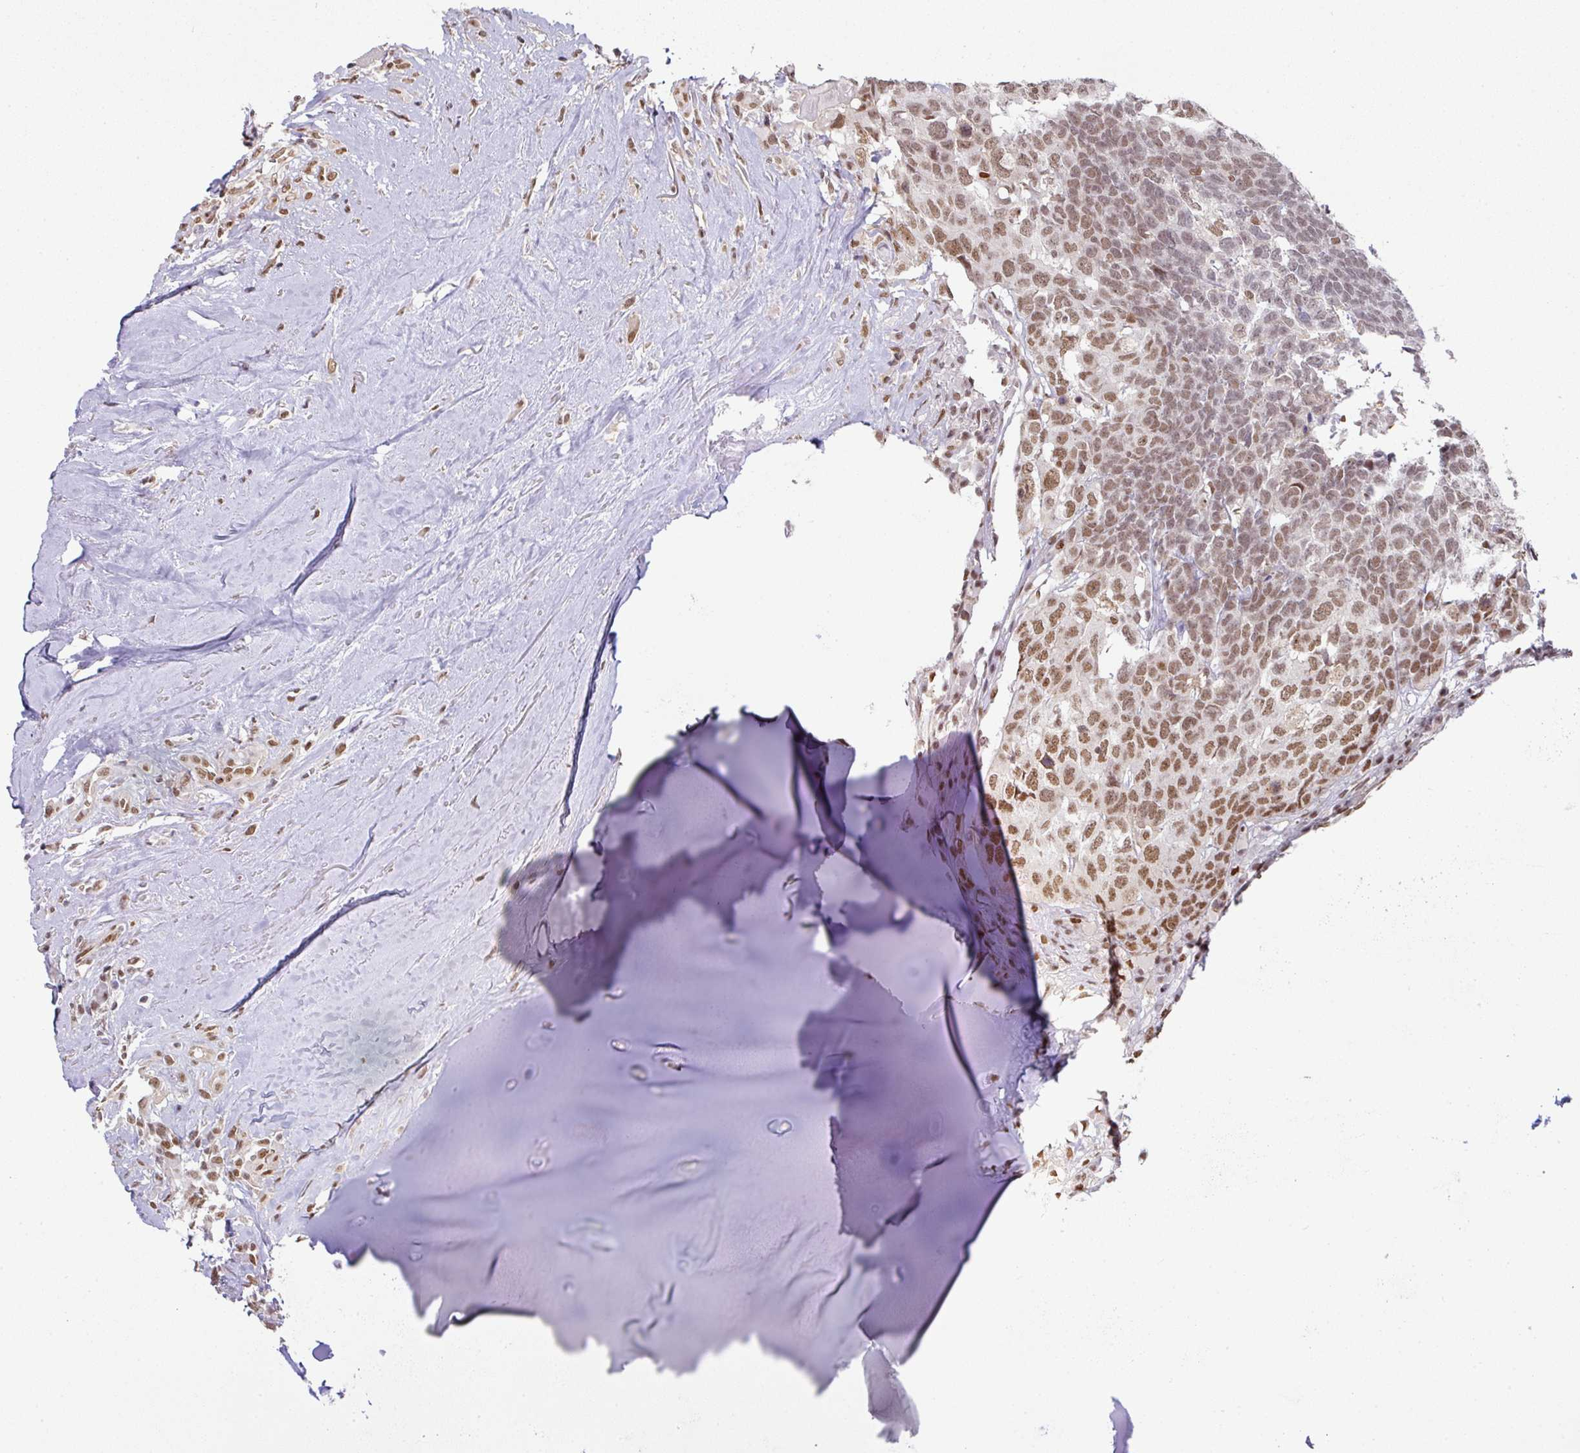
{"staining": {"intensity": "moderate", "quantity": ">75%", "location": "nuclear"}, "tissue": "head and neck cancer", "cell_type": "Tumor cells", "image_type": "cancer", "snomed": [{"axis": "morphology", "description": "Squamous cell carcinoma, NOS"}, {"axis": "topography", "description": "Head-Neck"}], "caption": "Moderate nuclear expression for a protein is appreciated in about >75% of tumor cells of squamous cell carcinoma (head and neck) using immunohistochemistry.", "gene": "NCOA5", "patient": {"sex": "male", "age": 66}}